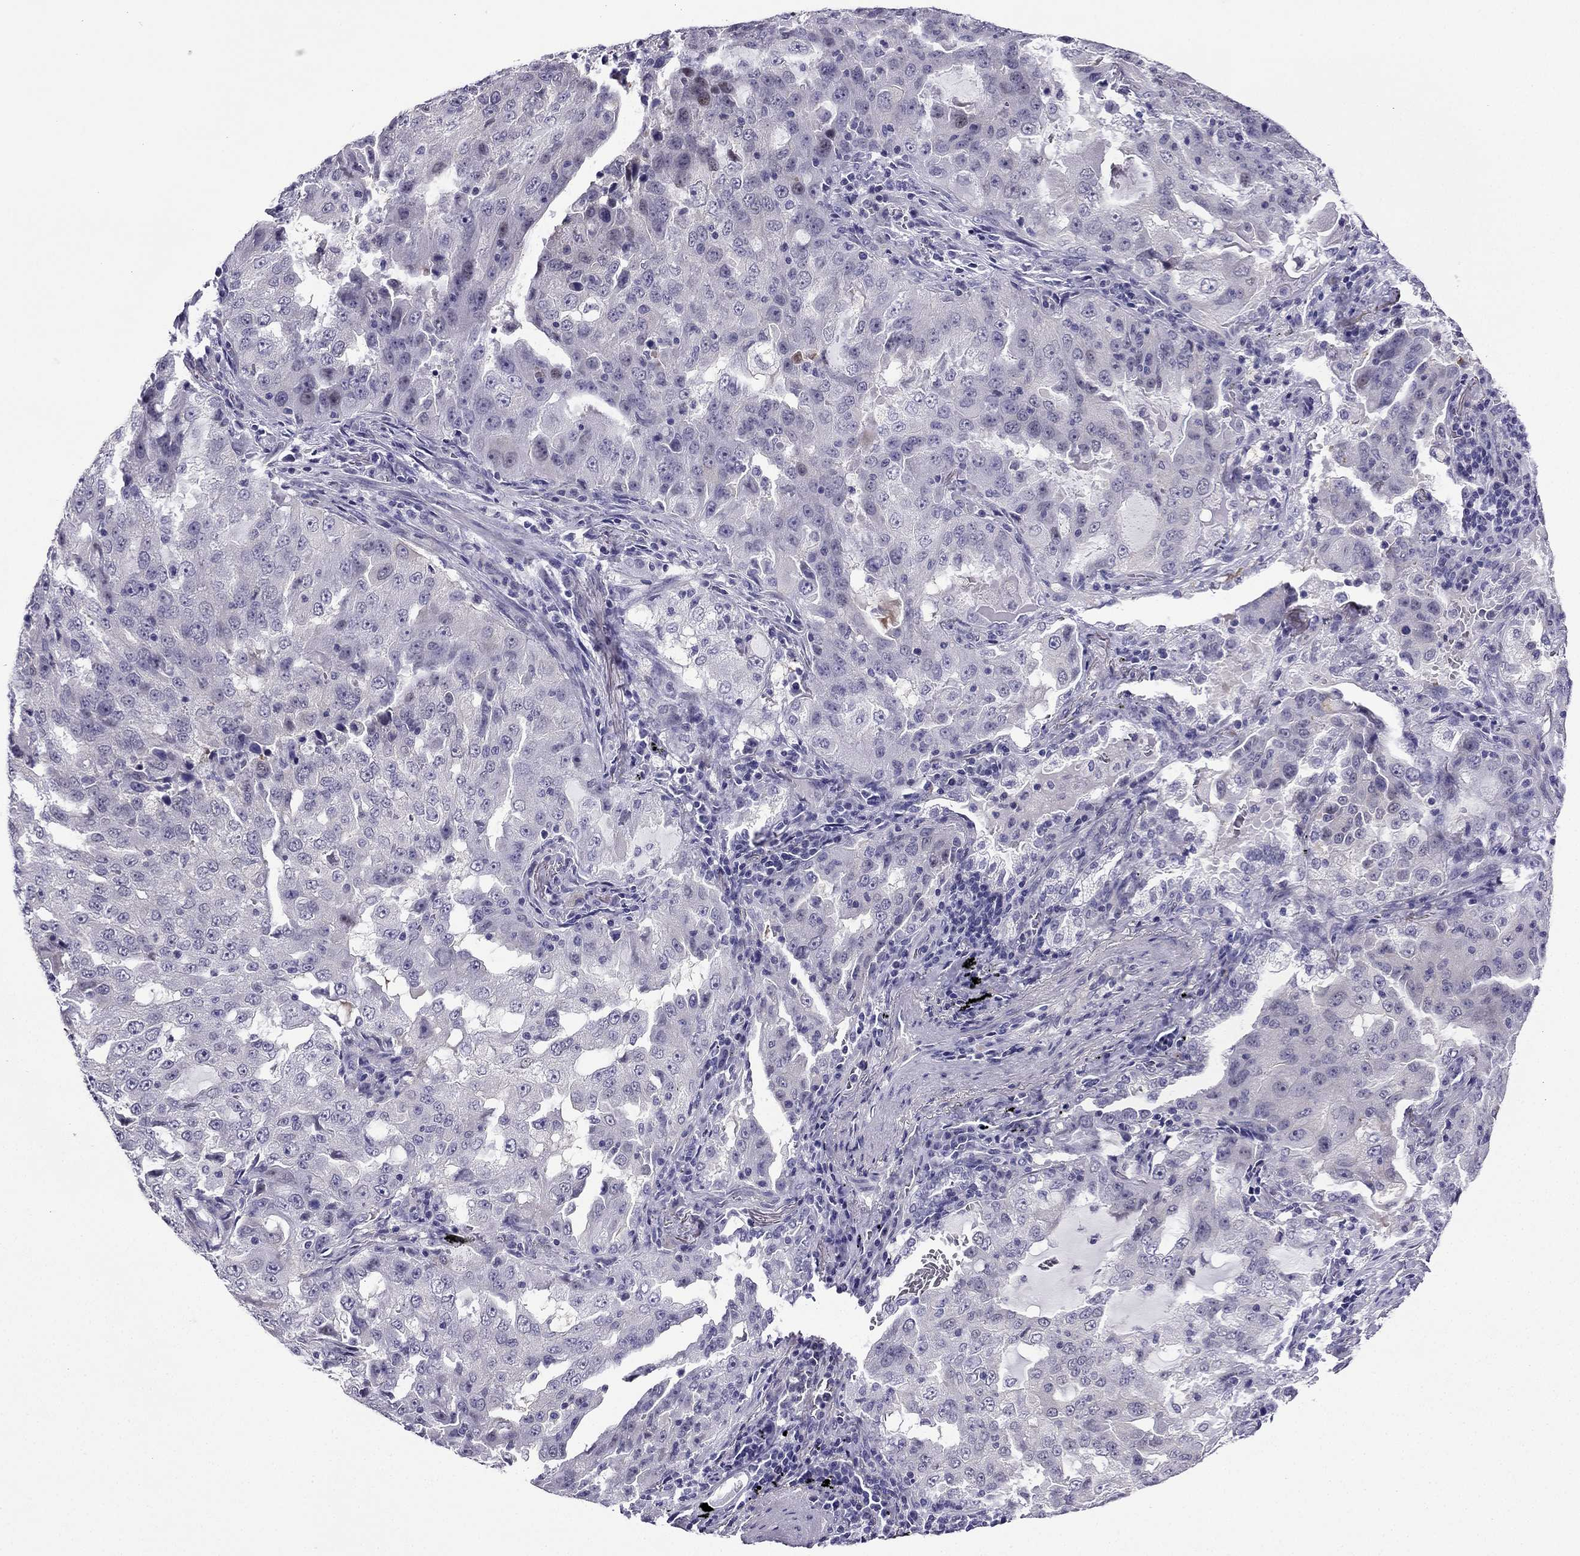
{"staining": {"intensity": "negative", "quantity": "none", "location": "none"}, "tissue": "lung cancer", "cell_type": "Tumor cells", "image_type": "cancer", "snomed": [{"axis": "morphology", "description": "Adenocarcinoma, NOS"}, {"axis": "topography", "description": "Lung"}], "caption": "Lung adenocarcinoma was stained to show a protein in brown. There is no significant expression in tumor cells. (Immunohistochemistry (ihc), brightfield microscopy, high magnification).", "gene": "KCNJ10", "patient": {"sex": "female", "age": 61}}